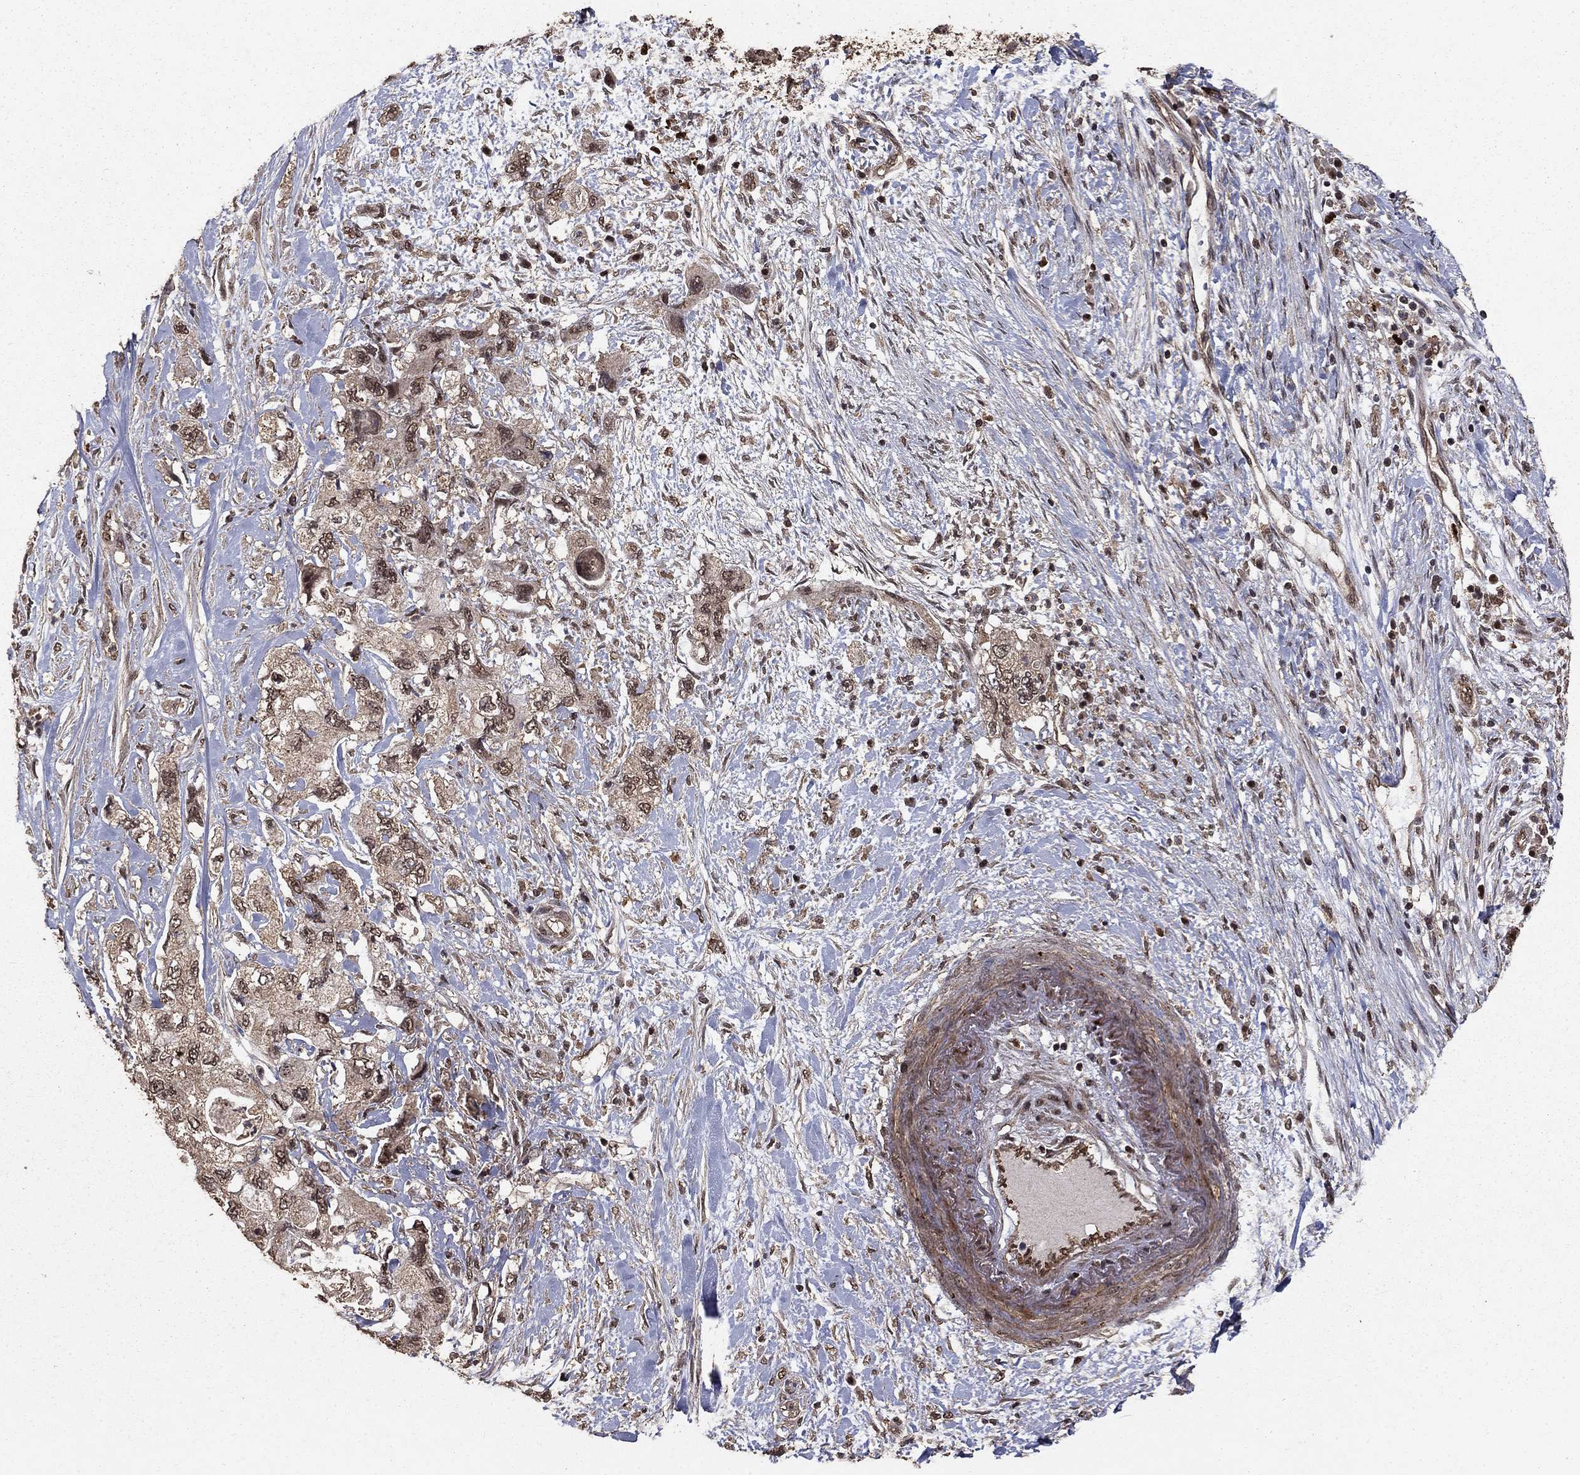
{"staining": {"intensity": "weak", "quantity": "25%-75%", "location": "cytoplasmic/membranous,nuclear"}, "tissue": "pancreatic cancer", "cell_type": "Tumor cells", "image_type": "cancer", "snomed": [{"axis": "morphology", "description": "Adenocarcinoma, NOS"}, {"axis": "topography", "description": "Pancreas"}], "caption": "Pancreatic cancer was stained to show a protein in brown. There is low levels of weak cytoplasmic/membranous and nuclear staining in about 25%-75% of tumor cells.", "gene": "PRDM1", "patient": {"sex": "female", "age": 73}}